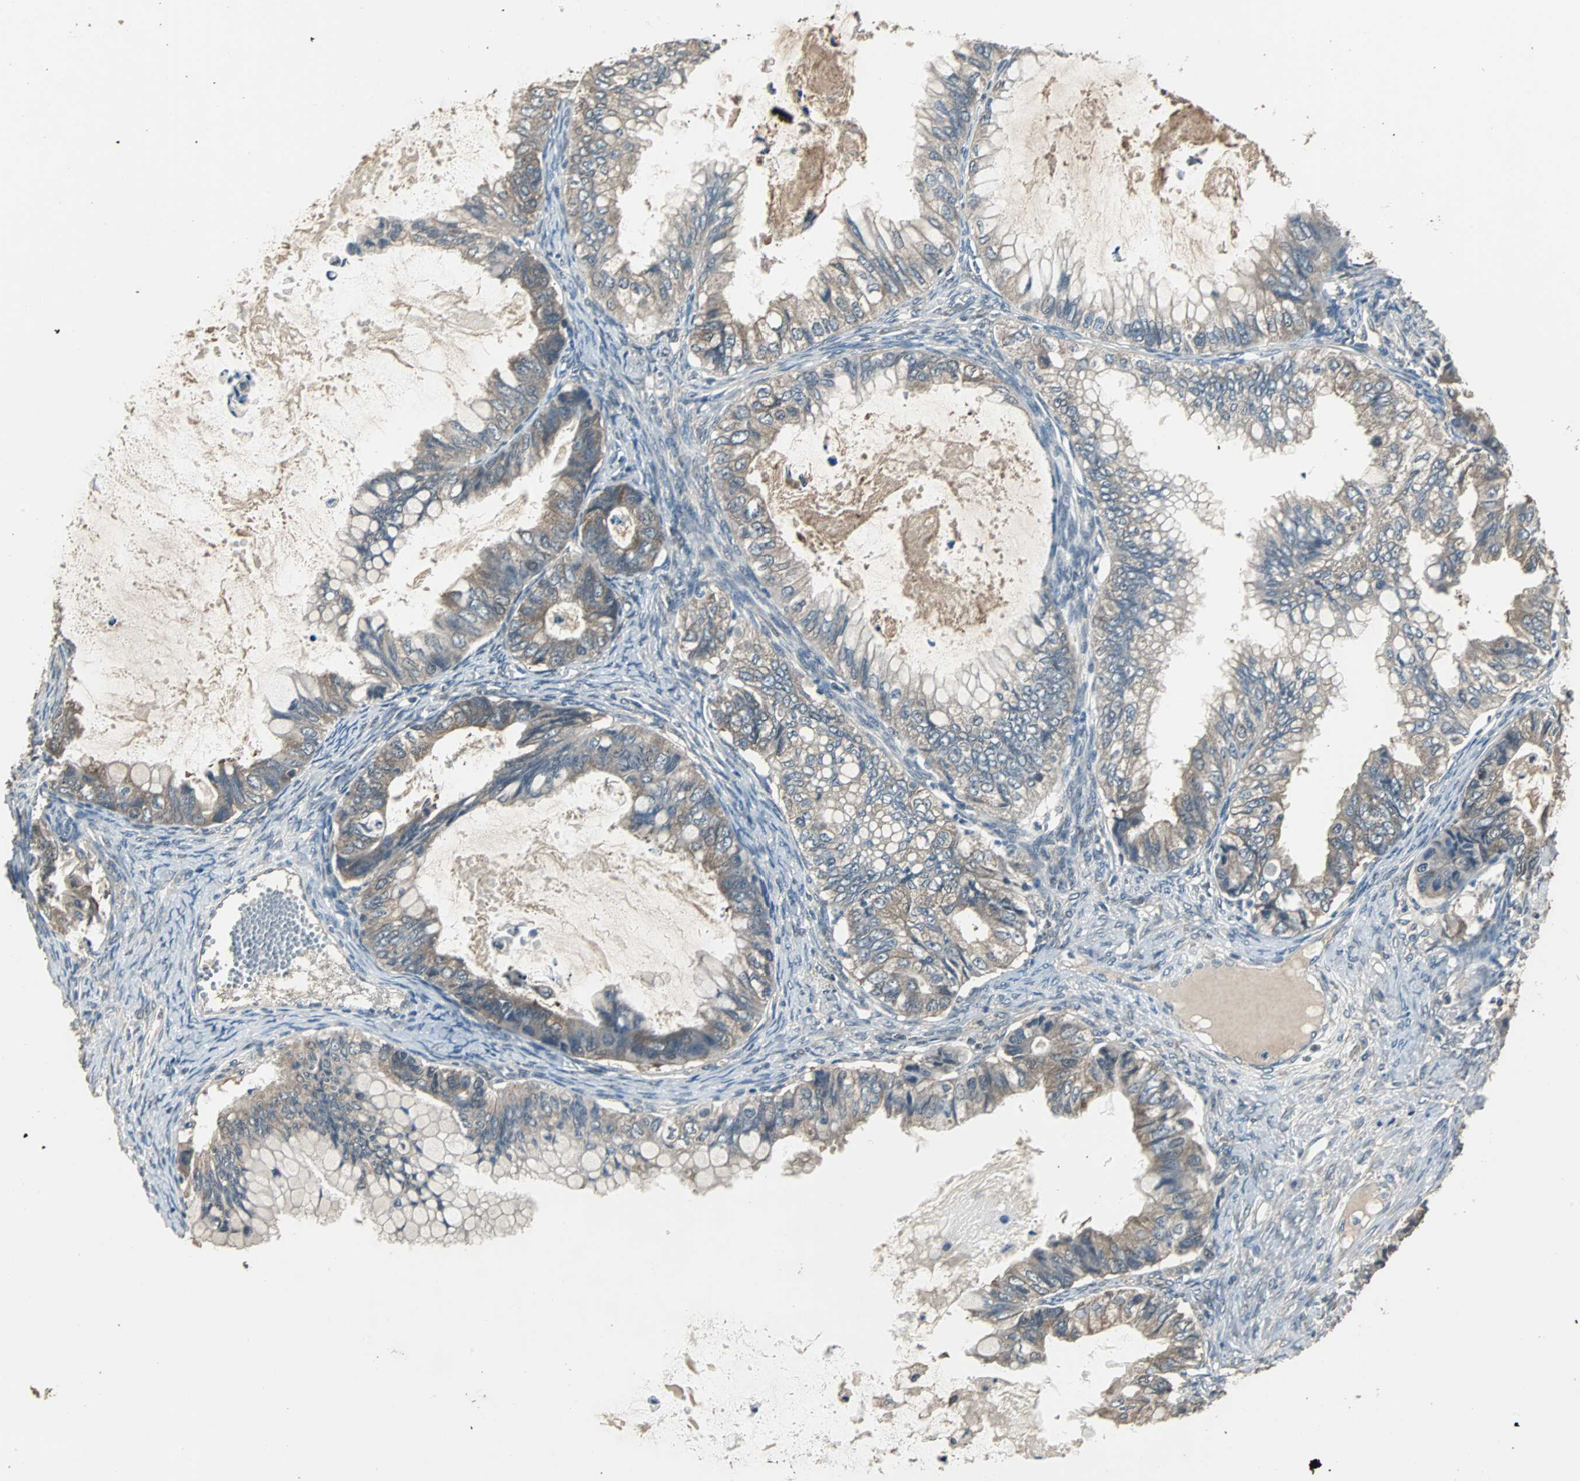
{"staining": {"intensity": "weak", "quantity": "25%-75%", "location": "cytoplasmic/membranous"}, "tissue": "ovarian cancer", "cell_type": "Tumor cells", "image_type": "cancer", "snomed": [{"axis": "morphology", "description": "Cystadenocarcinoma, mucinous, NOS"}, {"axis": "topography", "description": "Ovary"}], "caption": "A micrograph of human ovarian cancer (mucinous cystadenocarcinoma) stained for a protein exhibits weak cytoplasmic/membranous brown staining in tumor cells. The staining was performed using DAB (3,3'-diaminobenzidine), with brown indicating positive protein expression. Nuclei are stained blue with hematoxylin.", "gene": "ABHD2", "patient": {"sex": "female", "age": 80}}